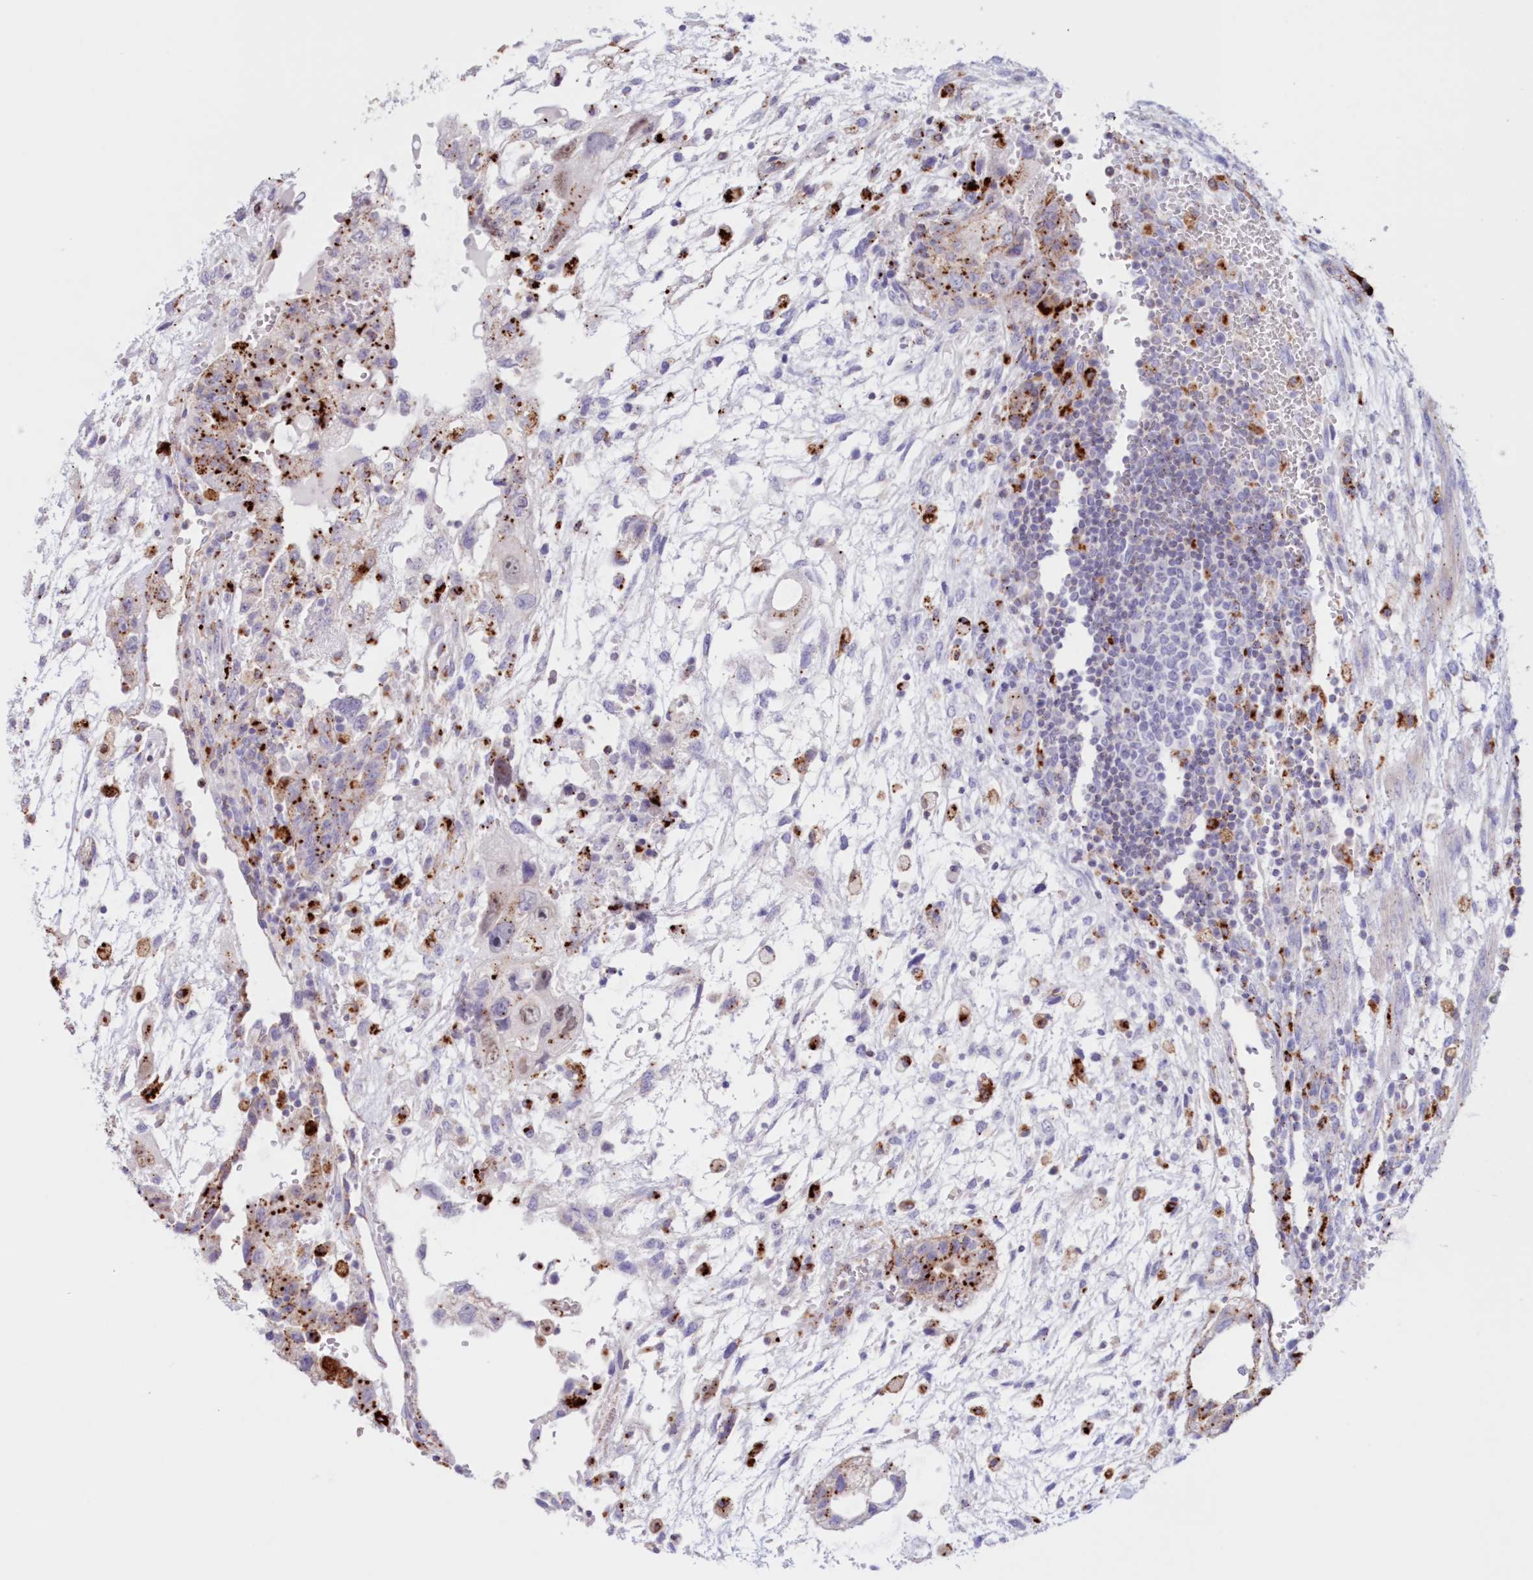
{"staining": {"intensity": "moderate", "quantity": "<25%", "location": "cytoplasmic/membranous"}, "tissue": "testis cancer", "cell_type": "Tumor cells", "image_type": "cancer", "snomed": [{"axis": "morphology", "description": "Carcinoma, Embryonal, NOS"}, {"axis": "topography", "description": "Testis"}], "caption": "An IHC image of tumor tissue is shown. Protein staining in brown highlights moderate cytoplasmic/membranous positivity in testis embryonal carcinoma within tumor cells.", "gene": "TPP1", "patient": {"sex": "male", "age": 36}}